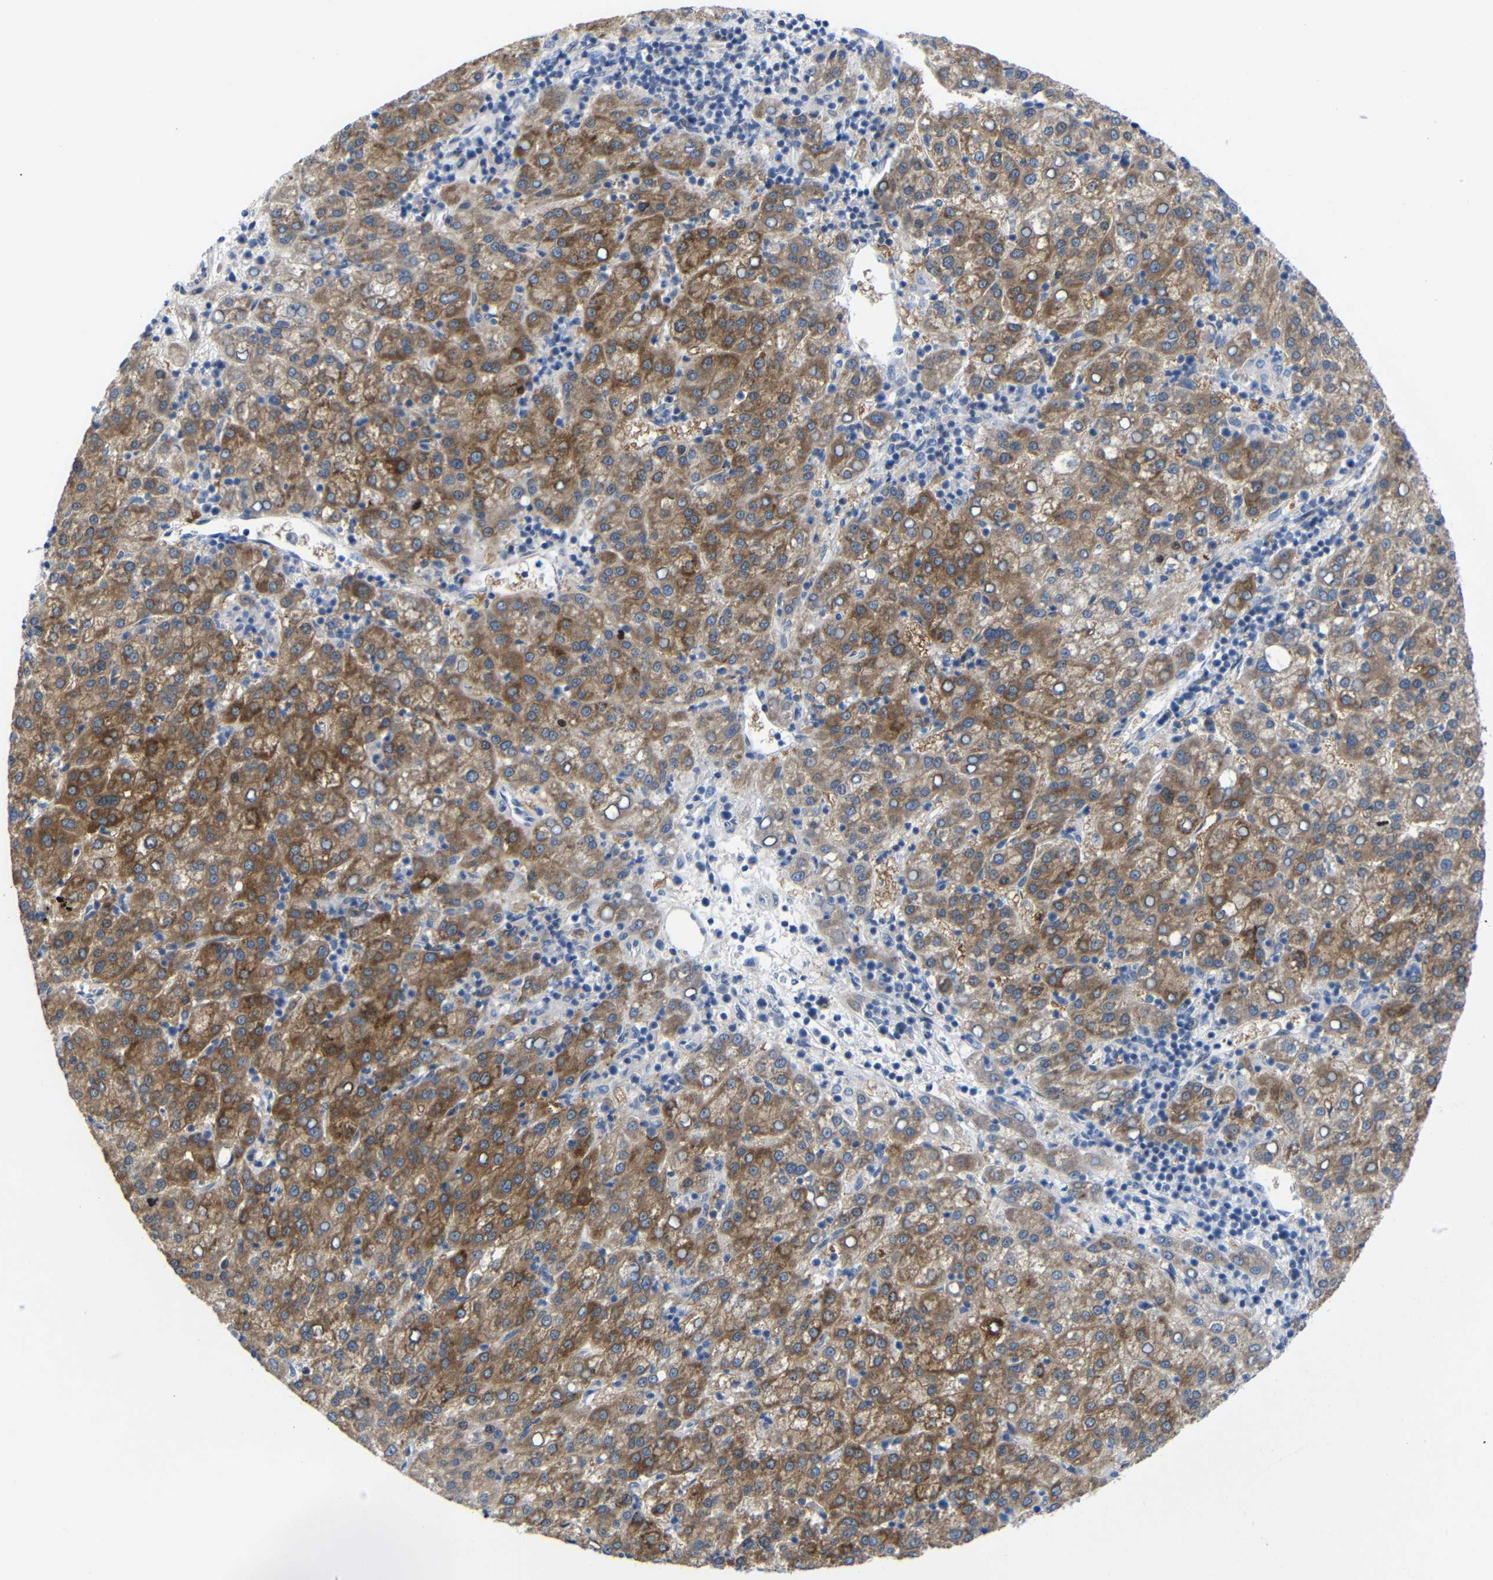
{"staining": {"intensity": "moderate", "quantity": ">75%", "location": "cytoplasmic/membranous"}, "tissue": "liver cancer", "cell_type": "Tumor cells", "image_type": "cancer", "snomed": [{"axis": "morphology", "description": "Carcinoma, Hepatocellular, NOS"}, {"axis": "topography", "description": "Liver"}], "caption": "Immunohistochemistry of hepatocellular carcinoma (liver) exhibits medium levels of moderate cytoplasmic/membranous expression in about >75% of tumor cells.", "gene": "CMTM1", "patient": {"sex": "female", "age": 58}}